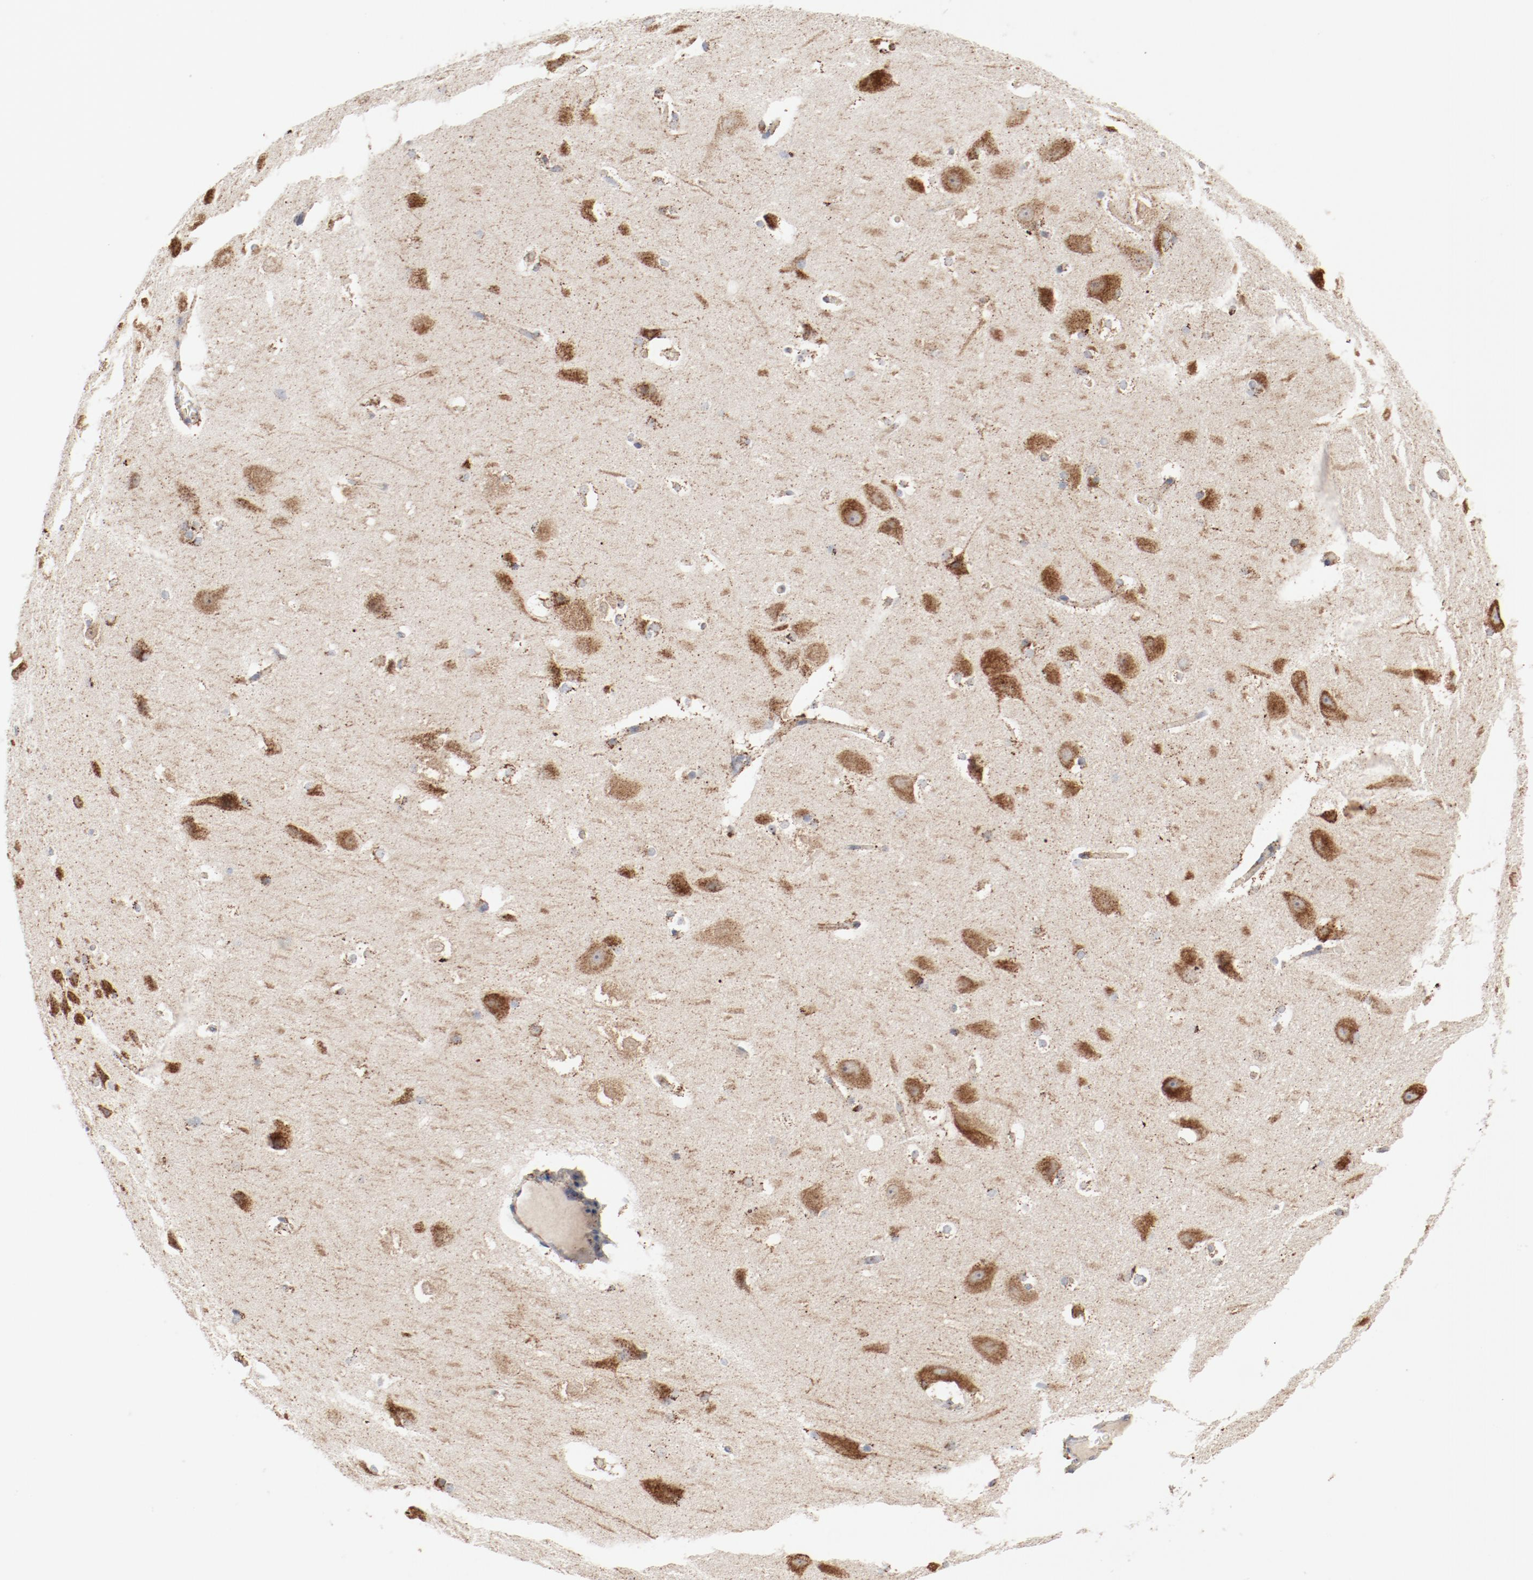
{"staining": {"intensity": "weak", "quantity": "25%-75%", "location": "cytoplasmic/membranous"}, "tissue": "hippocampus", "cell_type": "Glial cells", "image_type": "normal", "snomed": [{"axis": "morphology", "description": "Normal tissue, NOS"}, {"axis": "topography", "description": "Hippocampus"}], "caption": "Benign hippocampus was stained to show a protein in brown. There is low levels of weak cytoplasmic/membranous positivity in approximately 25%-75% of glial cells. The protein of interest is stained brown, and the nuclei are stained in blue (DAB (3,3'-diaminobenzidine) IHC with brightfield microscopy, high magnification).", "gene": "SETD3", "patient": {"sex": "female", "age": 19}}